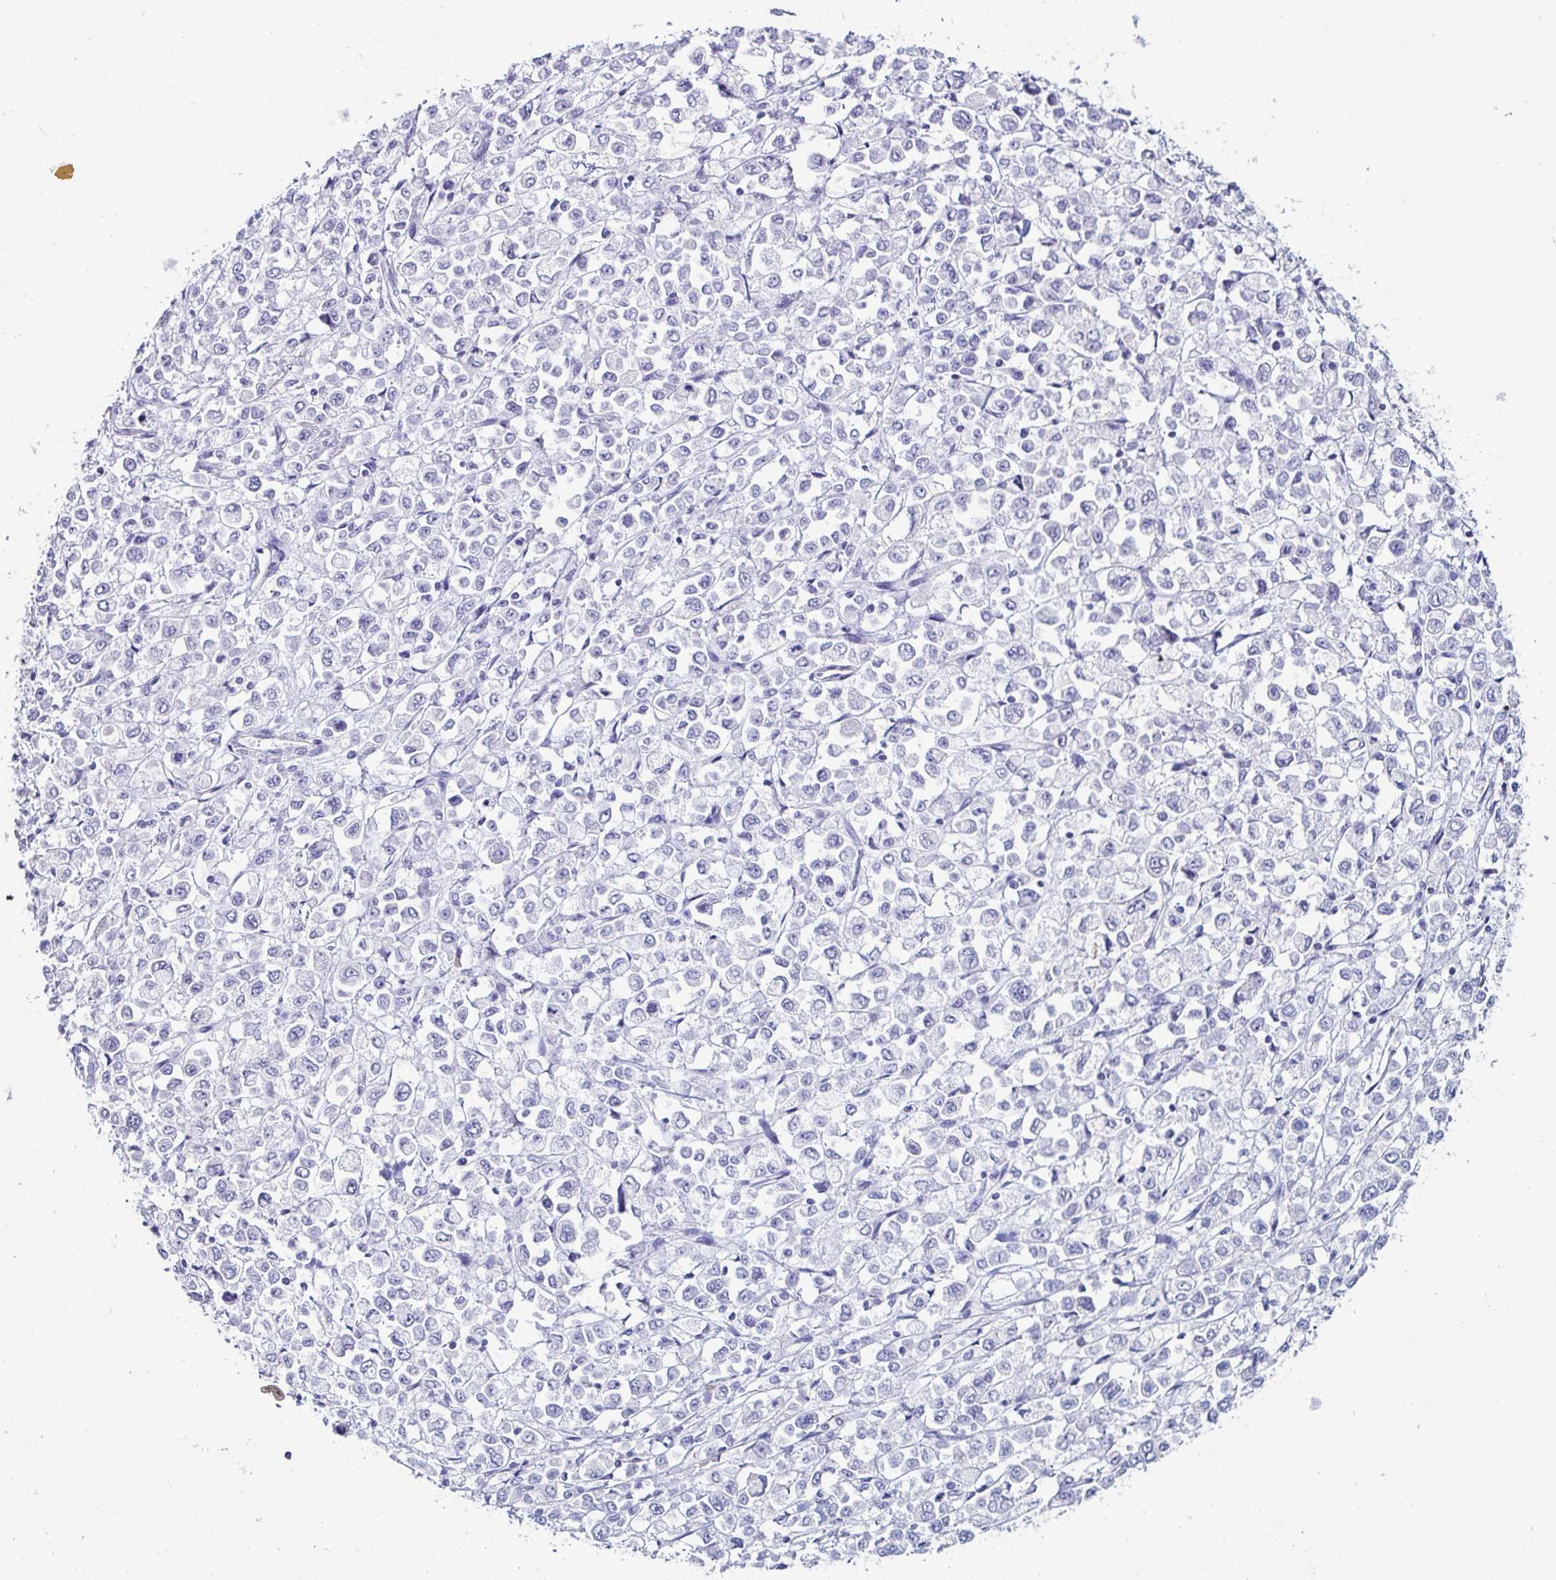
{"staining": {"intensity": "negative", "quantity": "none", "location": "none"}, "tissue": "stomach cancer", "cell_type": "Tumor cells", "image_type": "cancer", "snomed": [{"axis": "morphology", "description": "Adenocarcinoma, NOS"}, {"axis": "topography", "description": "Stomach, upper"}], "caption": "Tumor cells show no significant protein staining in stomach cancer (adenocarcinoma).", "gene": "C4orf17", "patient": {"sex": "male", "age": 70}}